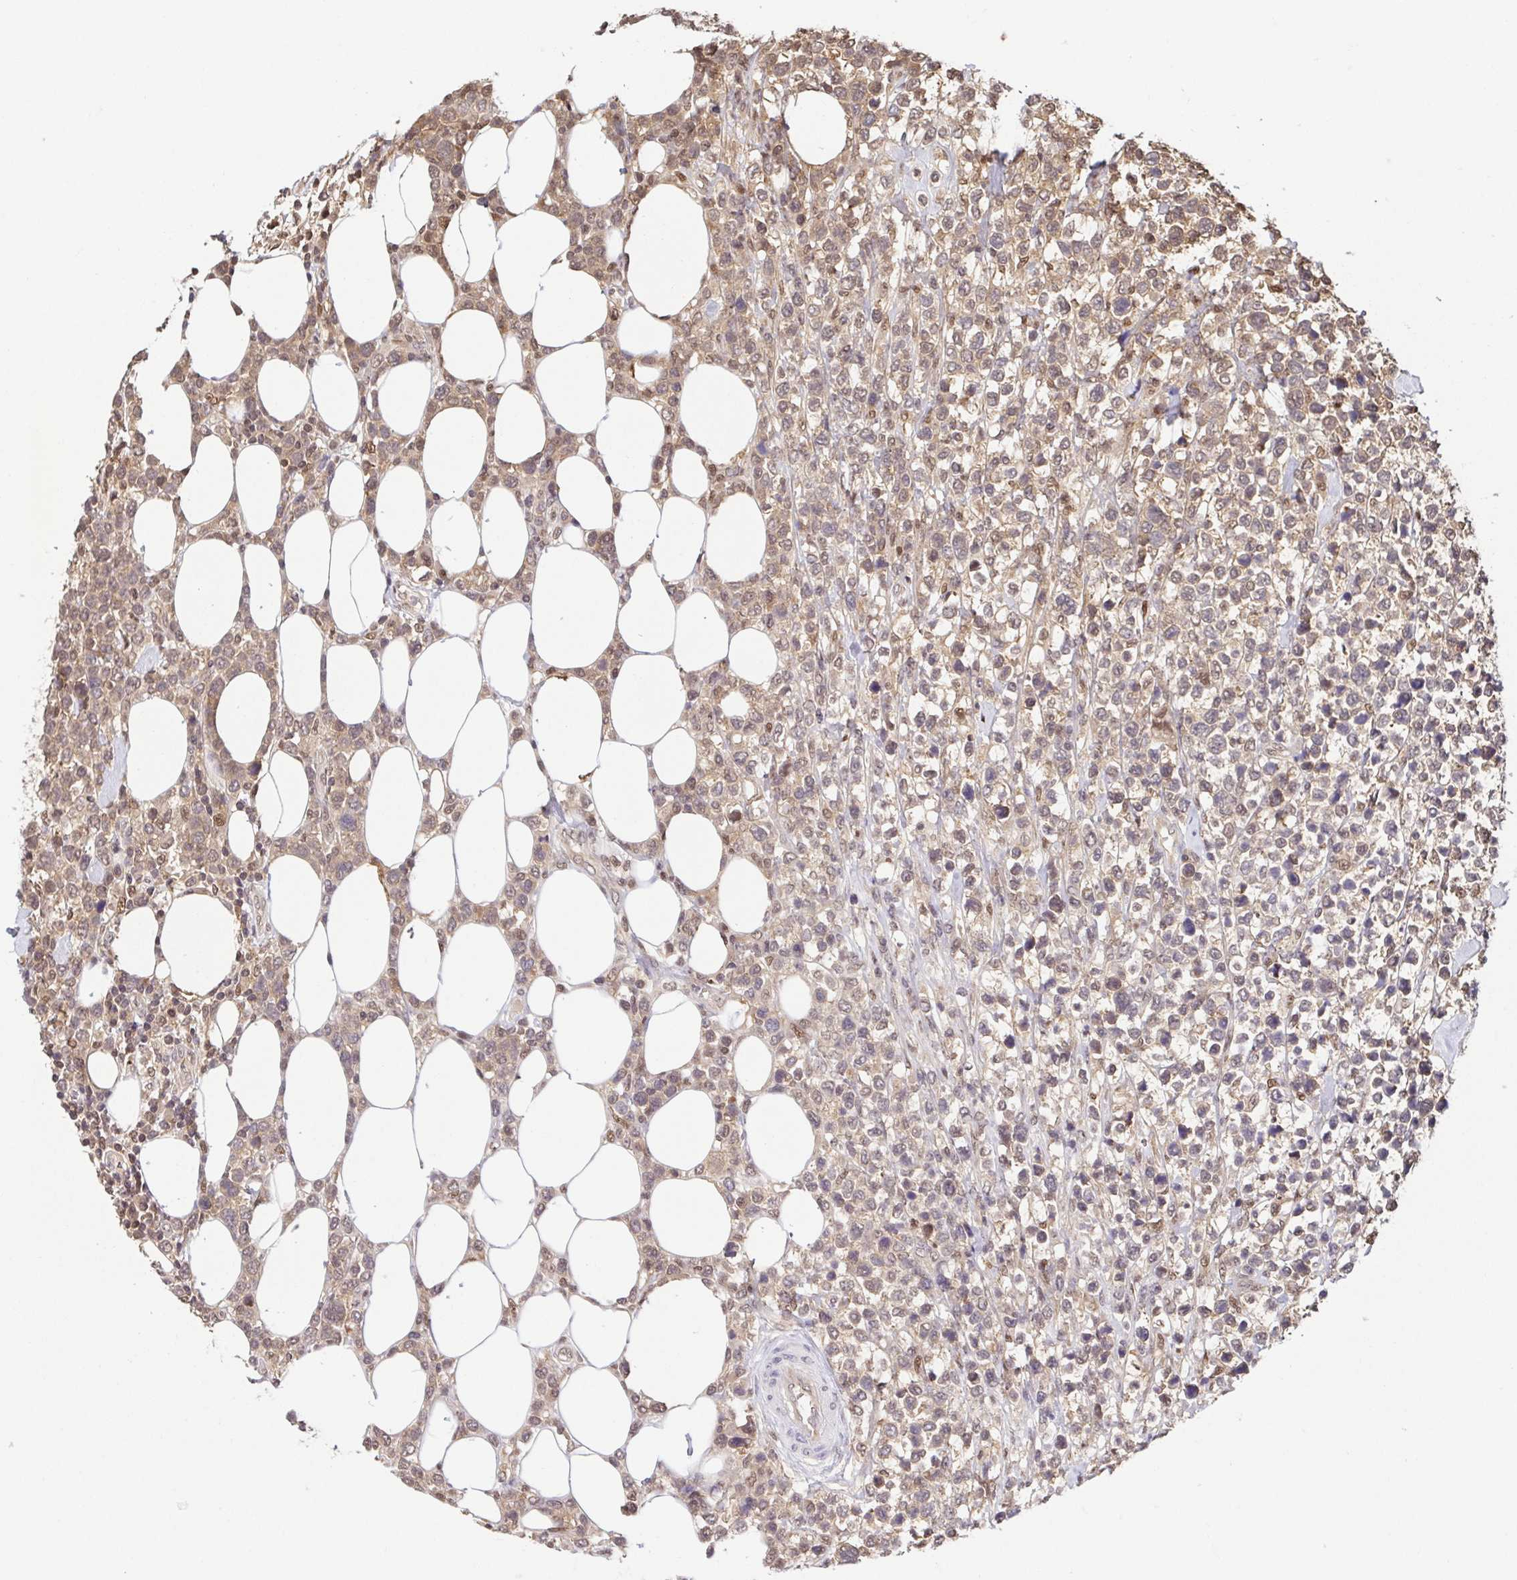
{"staining": {"intensity": "moderate", "quantity": ">75%", "location": "cytoplasmic/membranous,nuclear"}, "tissue": "lymphoma", "cell_type": "Tumor cells", "image_type": "cancer", "snomed": [{"axis": "morphology", "description": "Malignant lymphoma, non-Hodgkin's type, High grade"}, {"axis": "topography", "description": "Soft tissue"}], "caption": "An immunohistochemistry photomicrograph of neoplastic tissue is shown. Protein staining in brown labels moderate cytoplasmic/membranous and nuclear positivity in lymphoma within tumor cells.", "gene": "PSMB9", "patient": {"sex": "female", "age": 56}}